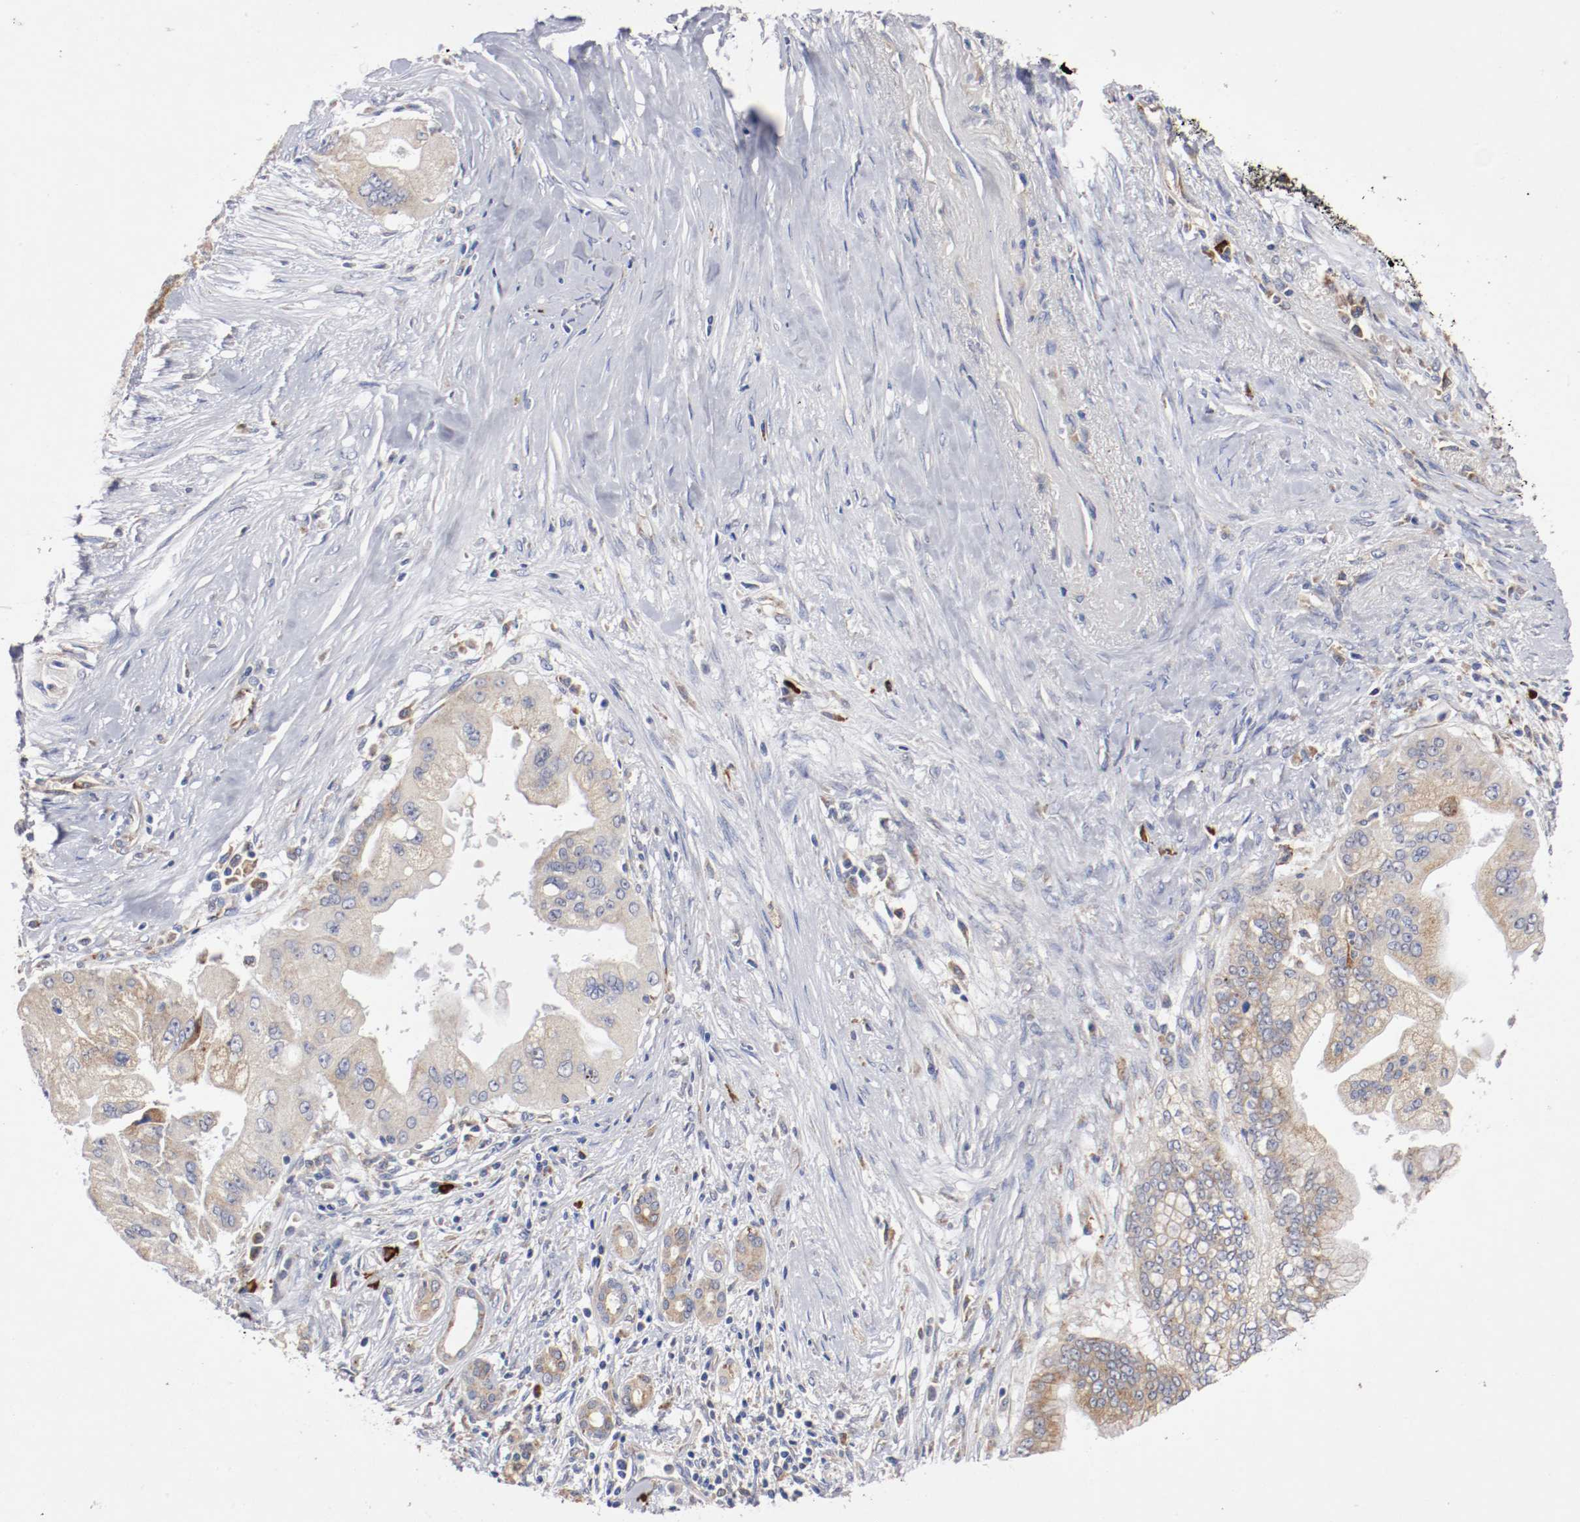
{"staining": {"intensity": "moderate", "quantity": "25%-75%", "location": "cytoplasmic/membranous"}, "tissue": "pancreatic cancer", "cell_type": "Tumor cells", "image_type": "cancer", "snomed": [{"axis": "morphology", "description": "Adenocarcinoma, NOS"}, {"axis": "topography", "description": "Pancreas"}], "caption": "A high-resolution histopathology image shows IHC staining of pancreatic adenocarcinoma, which reveals moderate cytoplasmic/membranous positivity in about 25%-75% of tumor cells. Nuclei are stained in blue.", "gene": "TRAF2", "patient": {"sex": "male", "age": 59}}